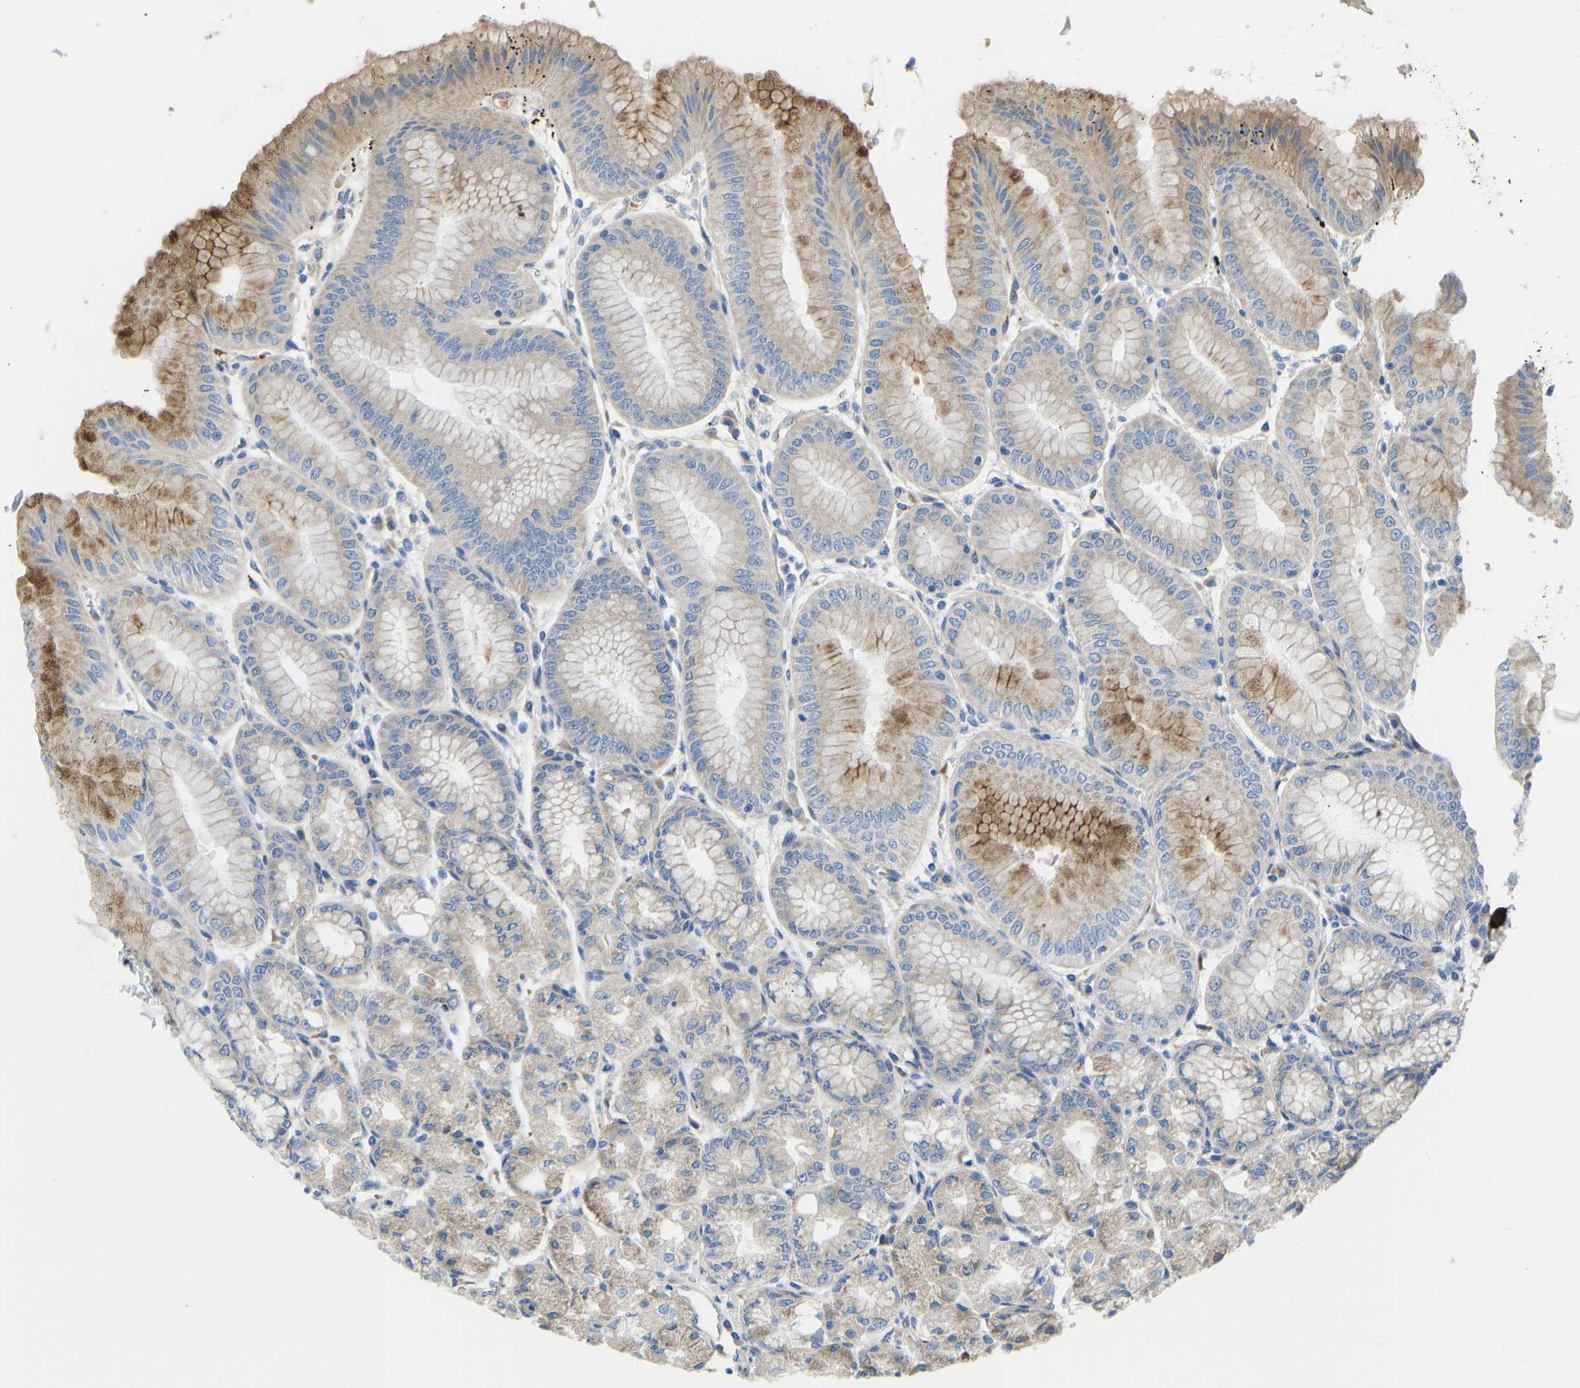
{"staining": {"intensity": "moderate", "quantity": "25%-75%", "location": "cytoplasmic/membranous"}, "tissue": "stomach", "cell_type": "Glandular cells", "image_type": "normal", "snomed": [{"axis": "morphology", "description": "Normal tissue, NOS"}, {"axis": "topography", "description": "Stomach, lower"}], "caption": "Brown immunohistochemical staining in unremarkable stomach shows moderate cytoplasmic/membranous positivity in approximately 25%-75% of glandular cells.", "gene": "COL15A1", "patient": {"sex": "male", "age": 71}}